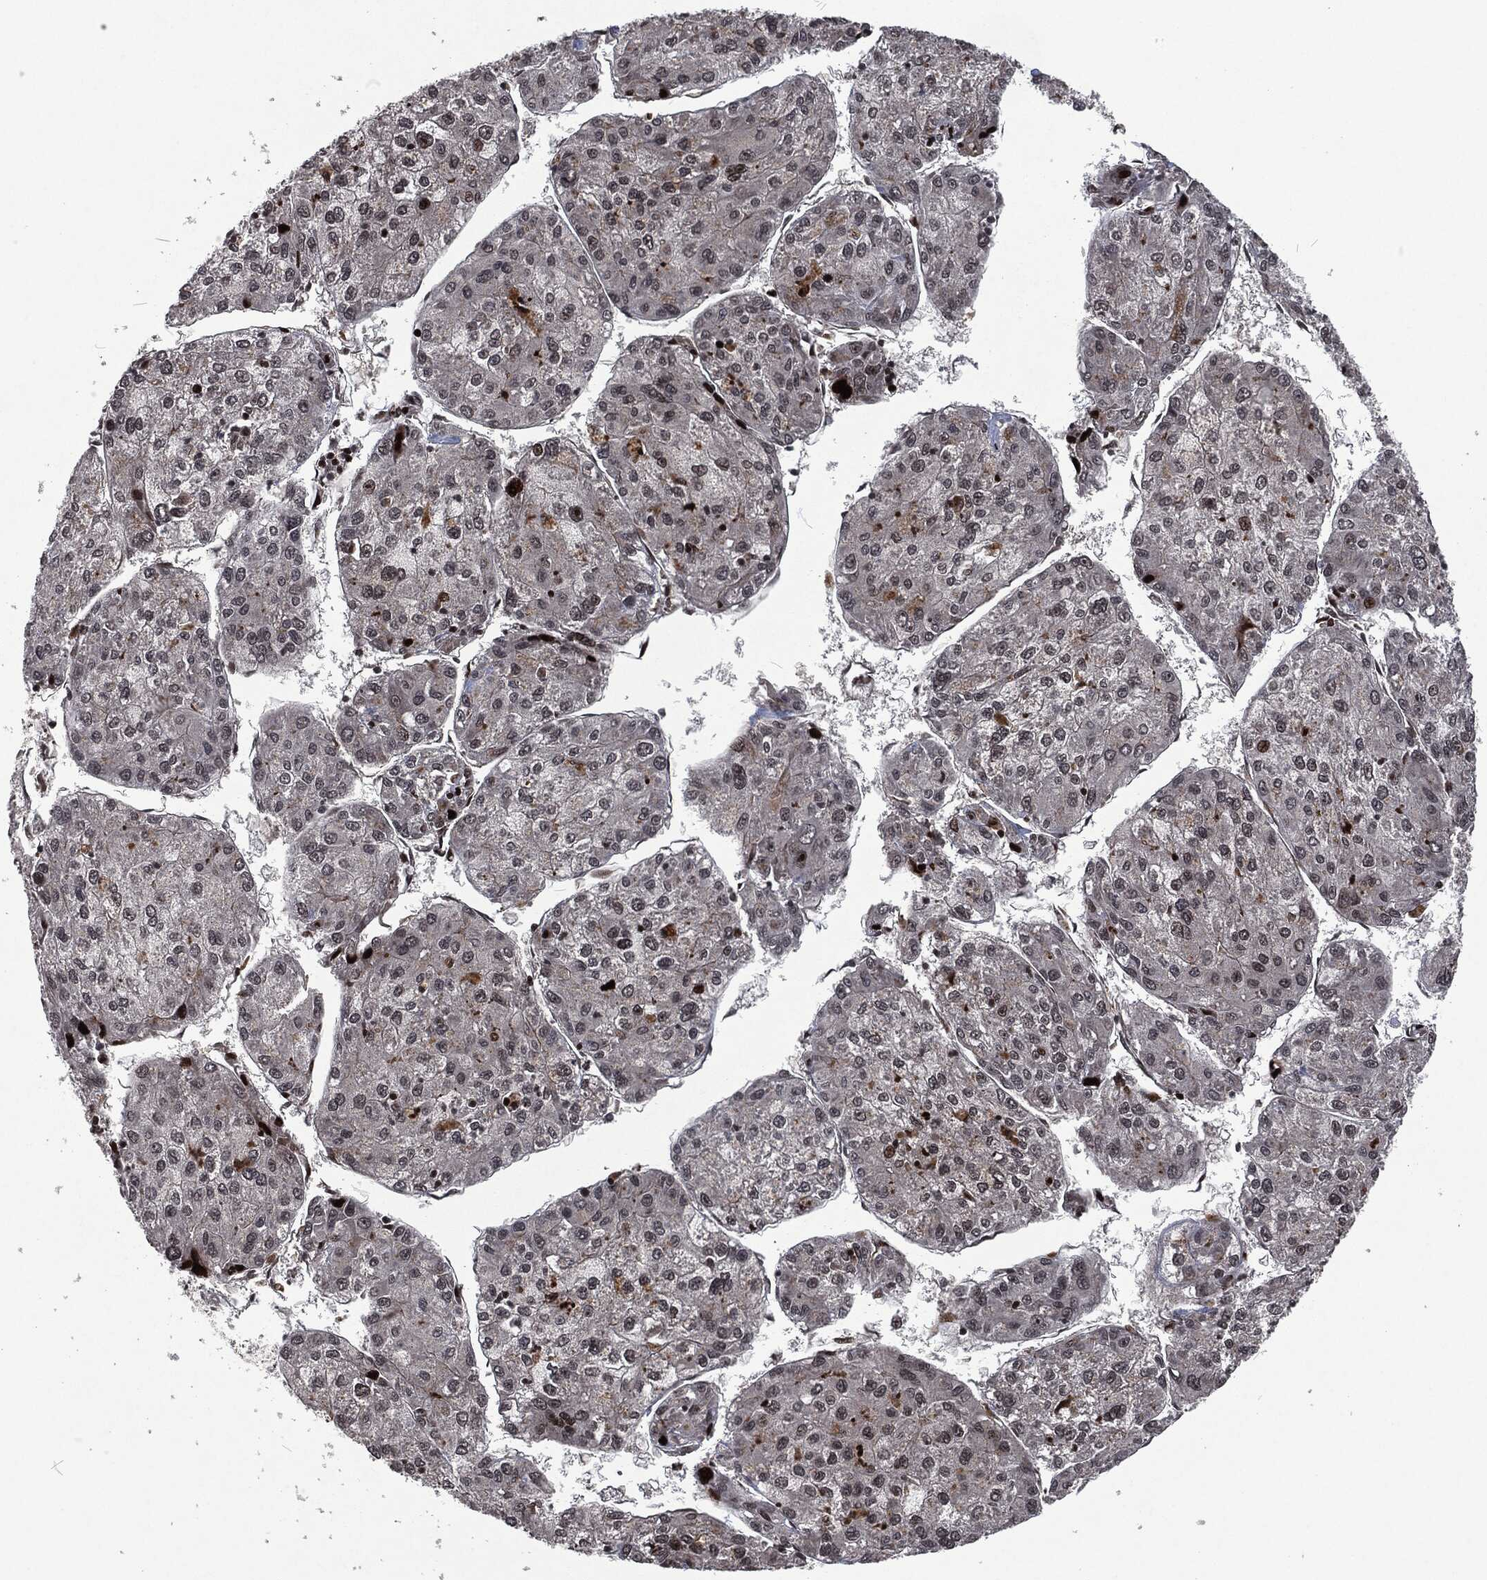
{"staining": {"intensity": "negative", "quantity": "none", "location": "none"}, "tissue": "liver cancer", "cell_type": "Tumor cells", "image_type": "cancer", "snomed": [{"axis": "morphology", "description": "Carcinoma, Hepatocellular, NOS"}, {"axis": "topography", "description": "Liver"}], "caption": "The immunohistochemistry micrograph has no significant expression in tumor cells of liver cancer tissue.", "gene": "EGFR", "patient": {"sex": "male", "age": 43}}